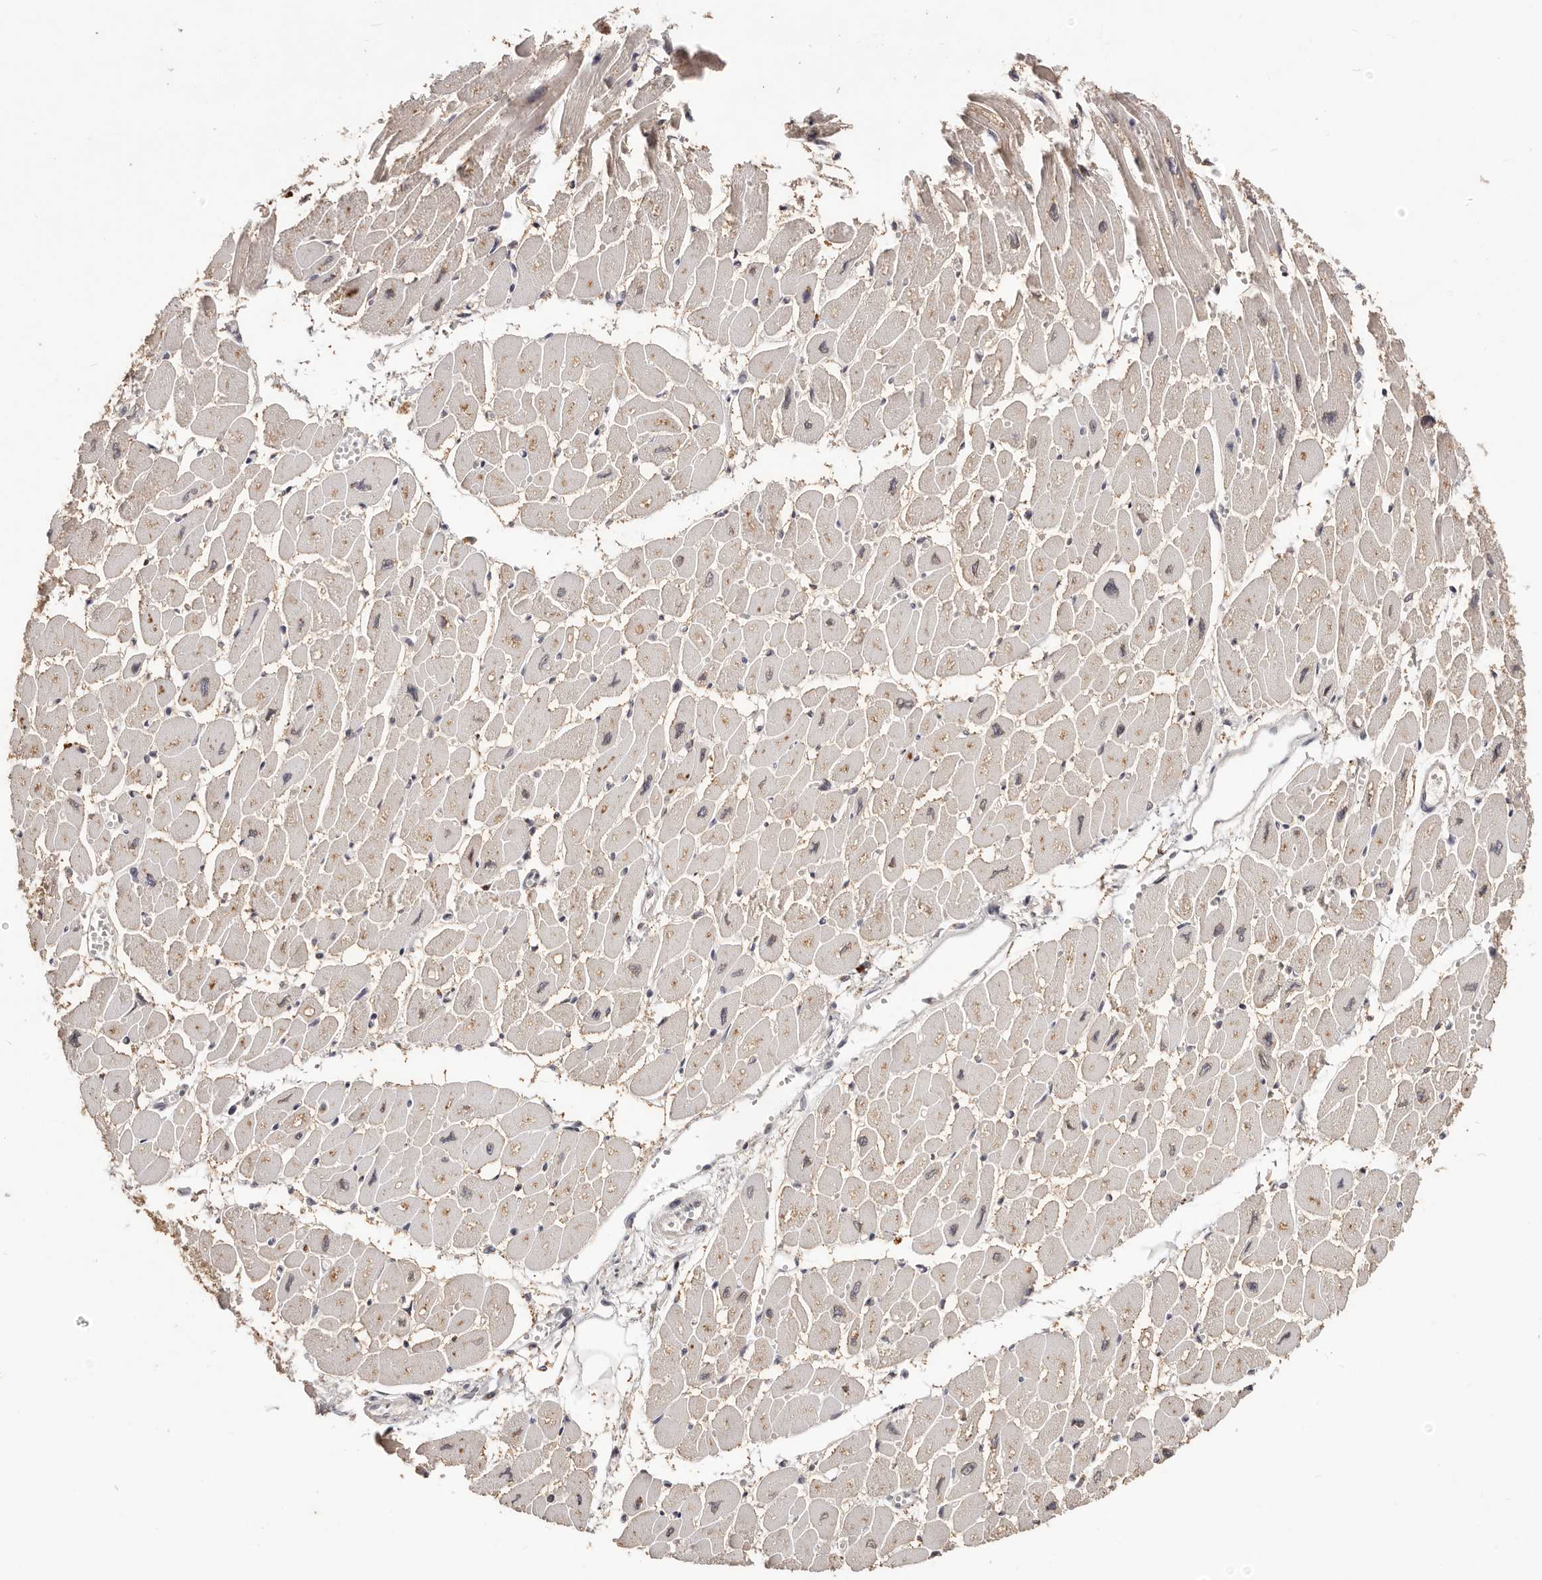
{"staining": {"intensity": "weak", "quantity": ">75%", "location": "cytoplasmic/membranous"}, "tissue": "heart muscle", "cell_type": "Cardiomyocytes", "image_type": "normal", "snomed": [{"axis": "morphology", "description": "Normal tissue, NOS"}, {"axis": "topography", "description": "Heart"}], "caption": "High-power microscopy captured an IHC micrograph of unremarkable heart muscle, revealing weak cytoplasmic/membranous expression in about >75% of cardiomyocytes.", "gene": "TSPAN13", "patient": {"sex": "female", "age": 54}}